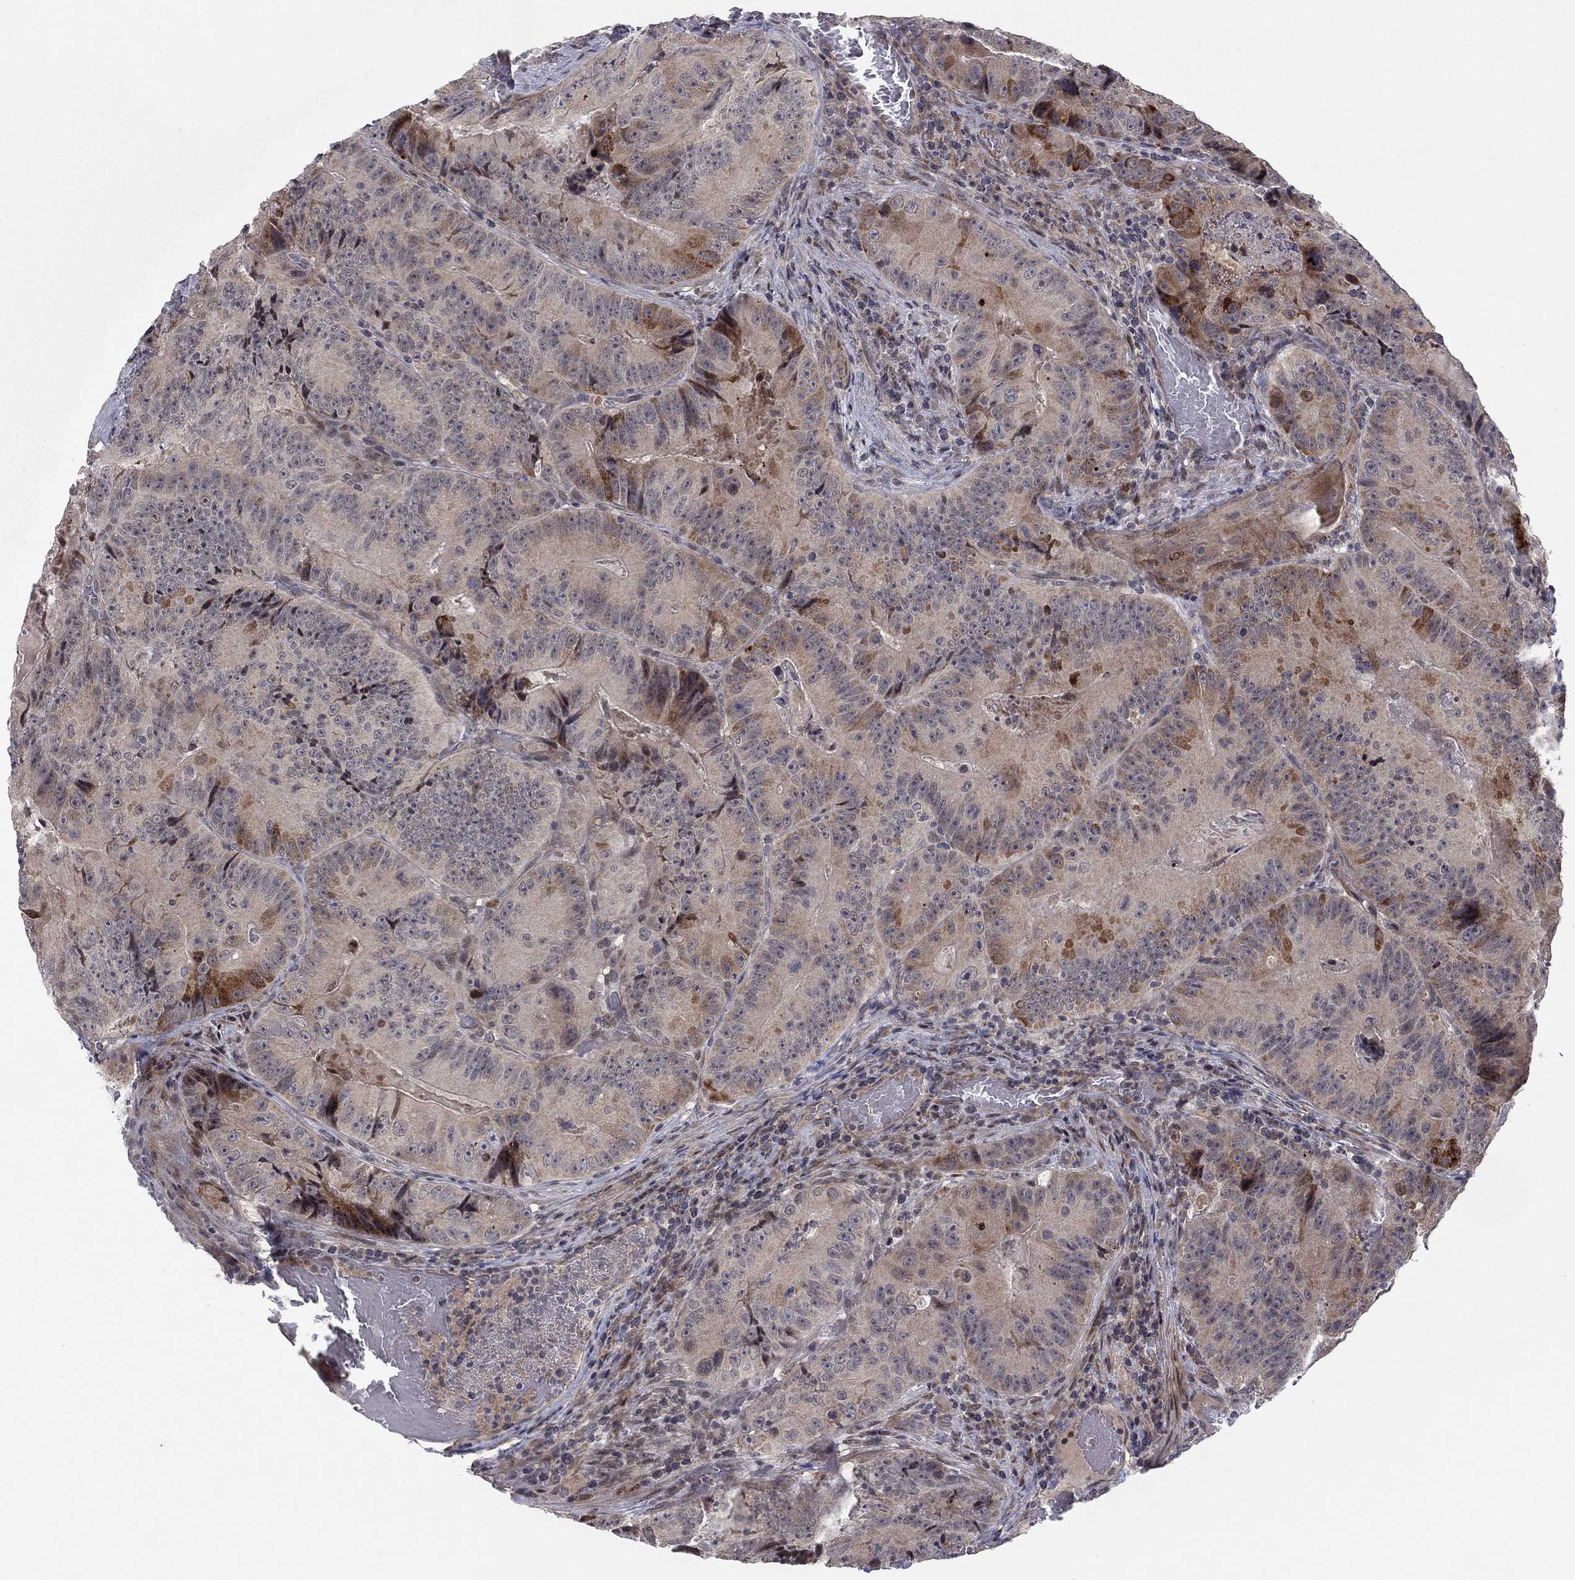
{"staining": {"intensity": "moderate", "quantity": "<25%", "location": "cytoplasmic/membranous"}, "tissue": "colorectal cancer", "cell_type": "Tumor cells", "image_type": "cancer", "snomed": [{"axis": "morphology", "description": "Adenocarcinoma, NOS"}, {"axis": "topography", "description": "Colon"}], "caption": "Colorectal cancer (adenocarcinoma) stained for a protein displays moderate cytoplasmic/membranous positivity in tumor cells. The staining was performed using DAB, with brown indicating positive protein expression. Nuclei are stained blue with hematoxylin.", "gene": "ZNF395", "patient": {"sex": "female", "age": 86}}